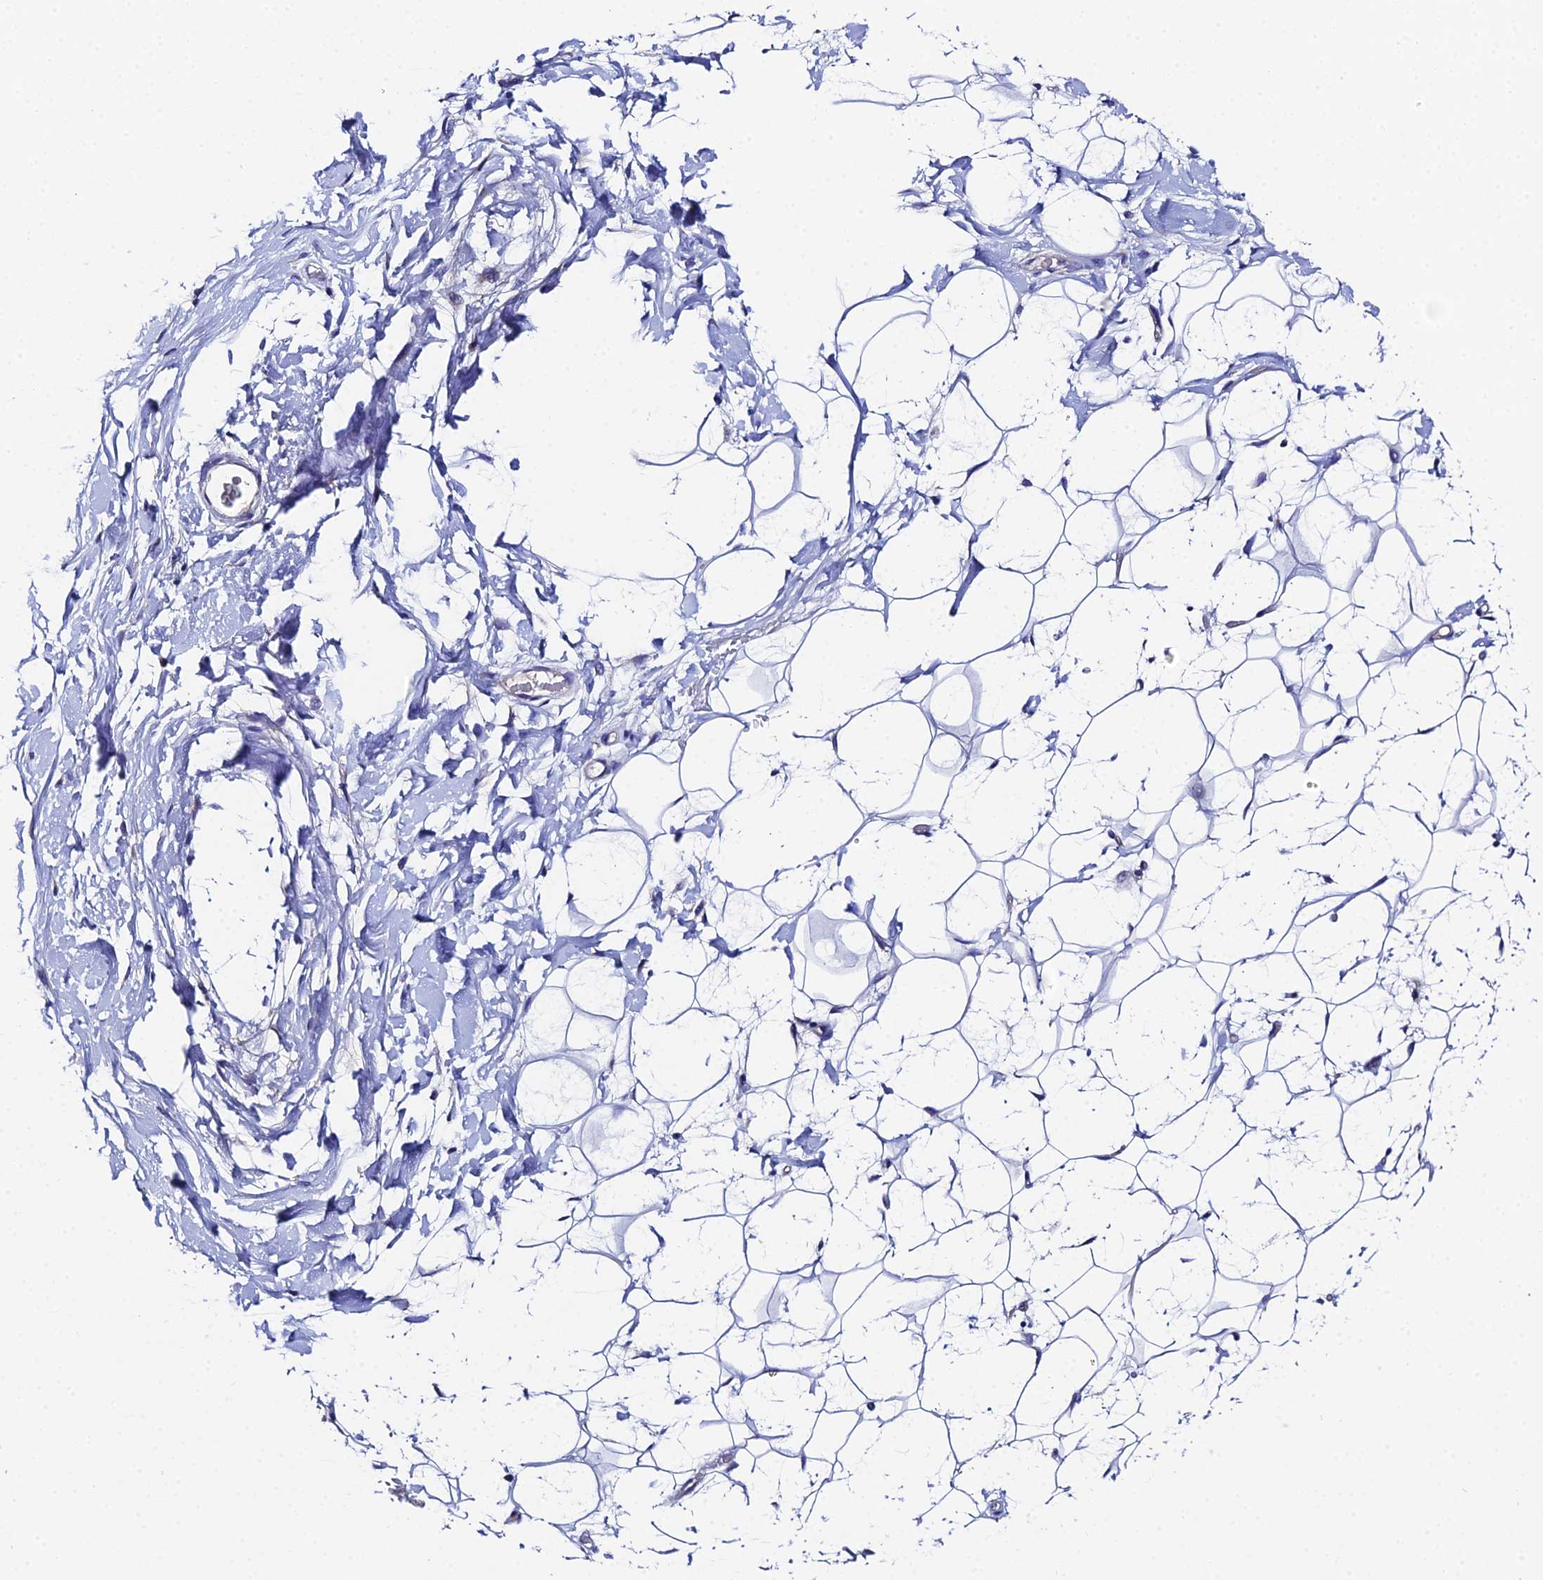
{"staining": {"intensity": "negative", "quantity": "none", "location": "none"}, "tissue": "adipose tissue", "cell_type": "Adipocytes", "image_type": "normal", "snomed": [{"axis": "morphology", "description": "Normal tissue, NOS"}, {"axis": "topography", "description": "Breast"}], "caption": "Protein analysis of benign adipose tissue demonstrates no significant staining in adipocytes. (DAB (3,3'-diaminobenzidine) immunohistochemistry (IHC) with hematoxylin counter stain).", "gene": "UBE2L3", "patient": {"sex": "female", "age": 26}}